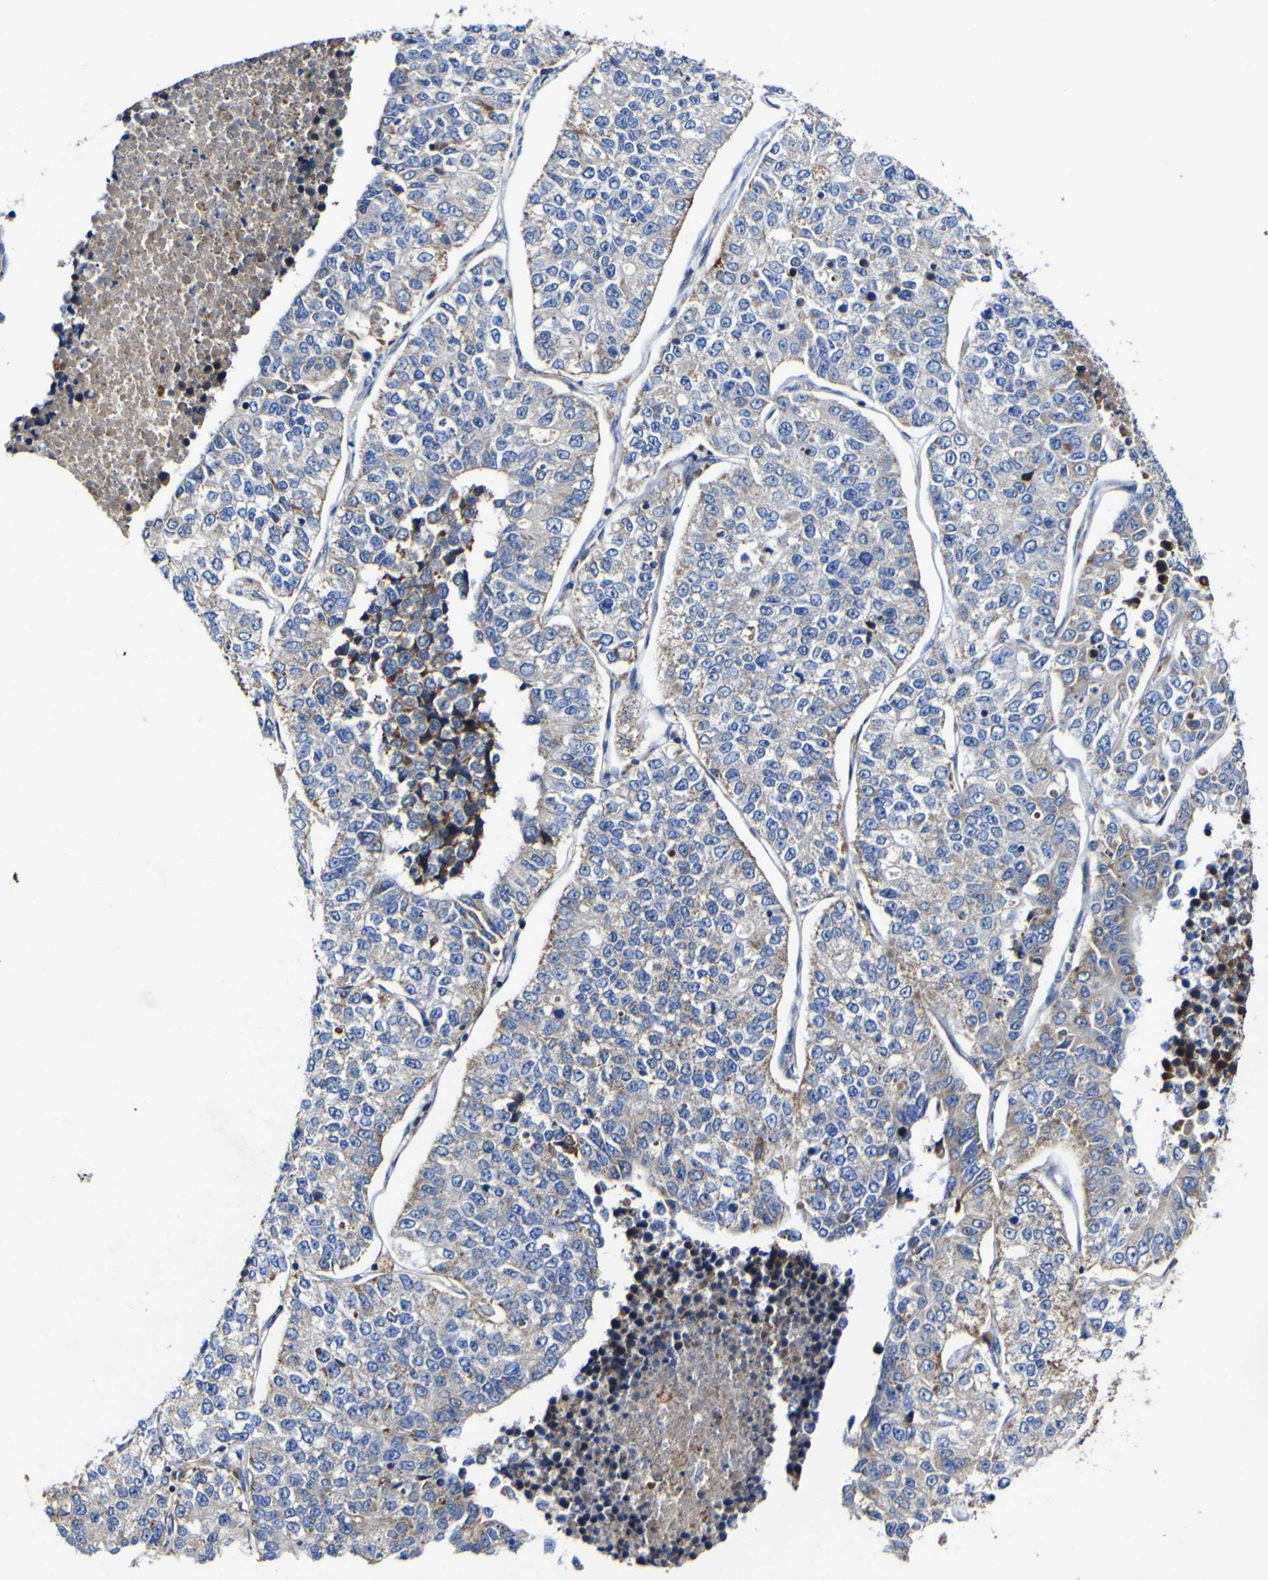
{"staining": {"intensity": "weak", "quantity": "25%-75%", "location": "cytoplasmic/membranous"}, "tissue": "lung cancer", "cell_type": "Tumor cells", "image_type": "cancer", "snomed": [{"axis": "morphology", "description": "Adenocarcinoma, NOS"}, {"axis": "topography", "description": "Lung"}], "caption": "Protein analysis of lung cancer (adenocarcinoma) tissue displays weak cytoplasmic/membranous staining in about 25%-75% of tumor cells. (DAB = brown stain, brightfield microscopy at high magnification).", "gene": "CCDC90B", "patient": {"sex": "male", "age": 49}}